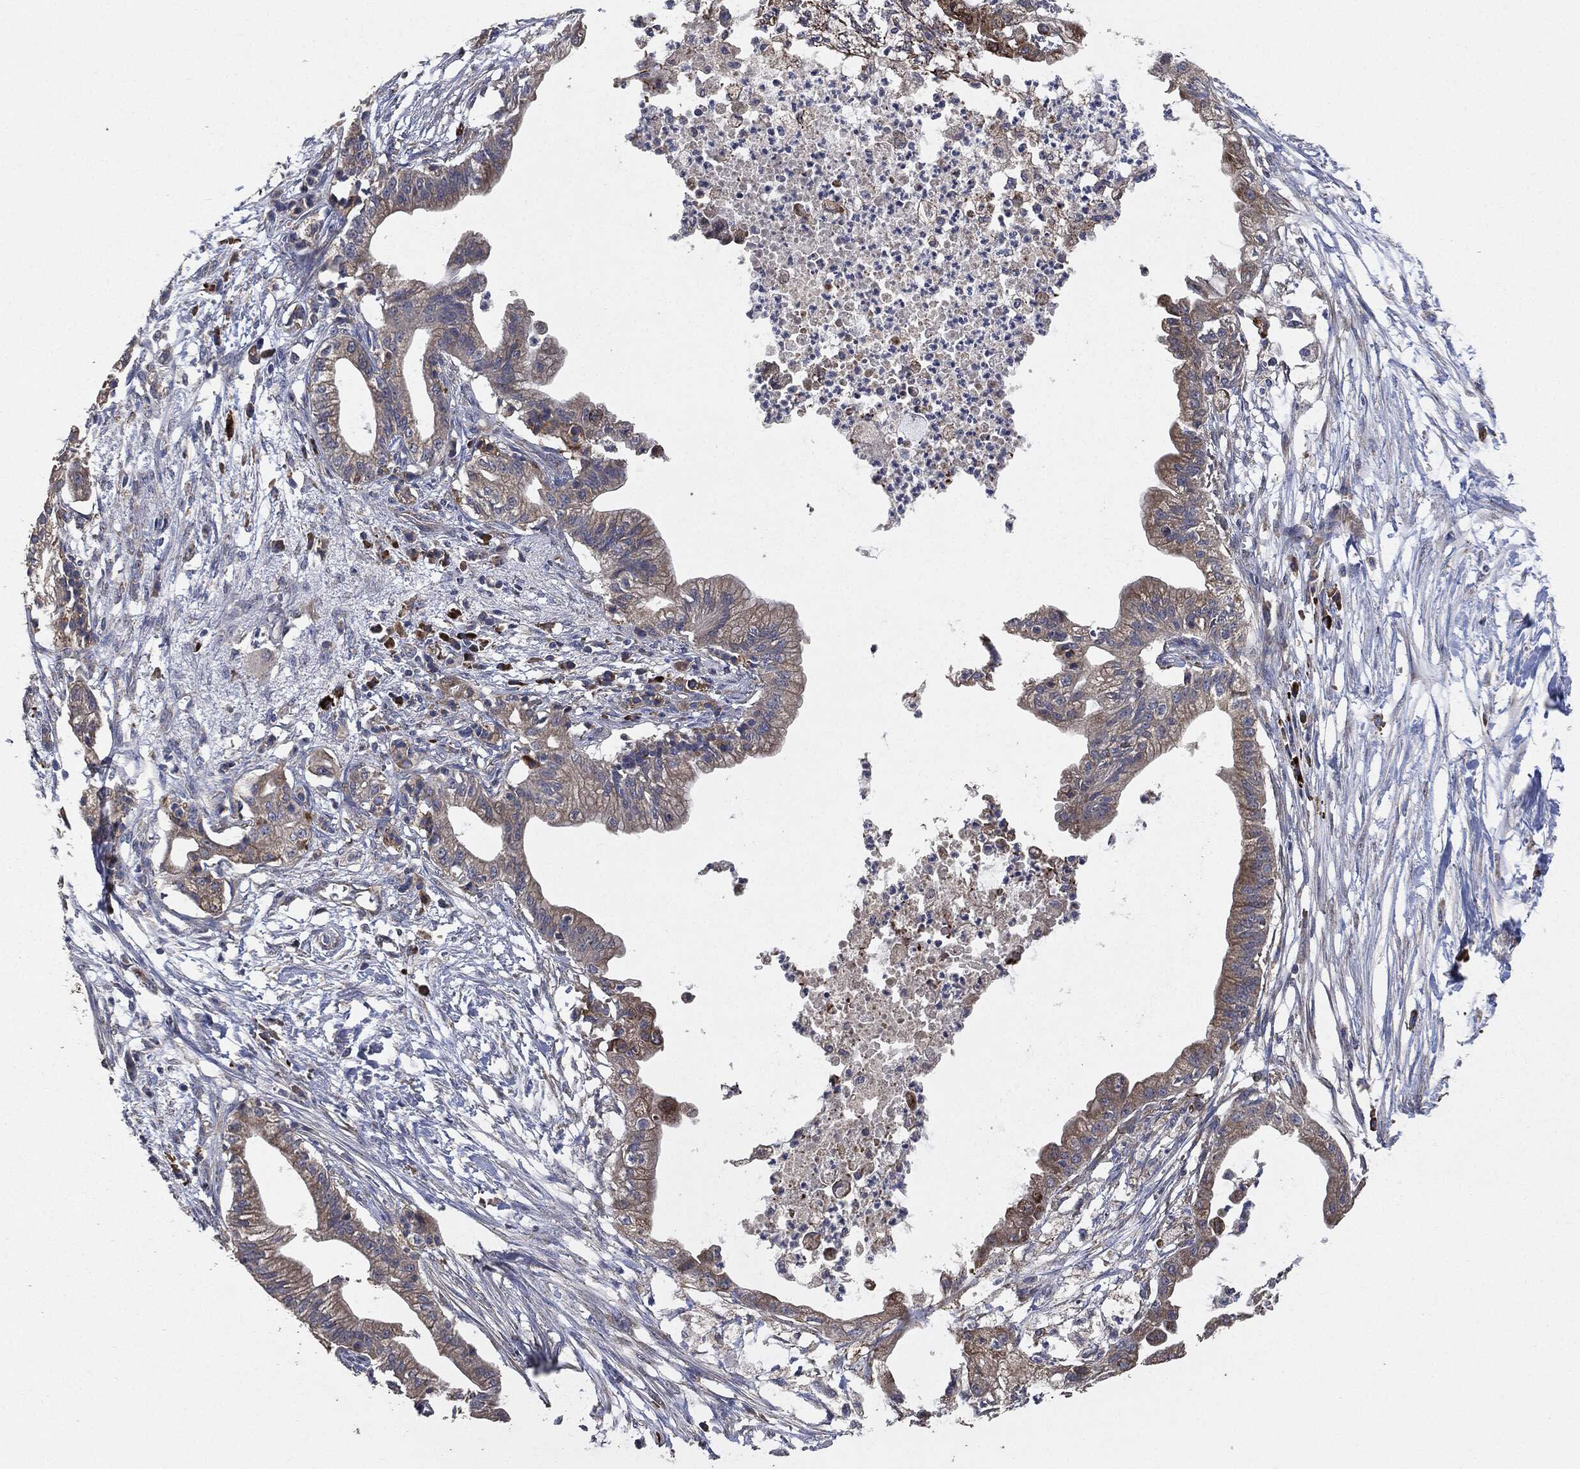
{"staining": {"intensity": "weak", "quantity": "25%-75%", "location": "cytoplasmic/membranous"}, "tissue": "pancreatic cancer", "cell_type": "Tumor cells", "image_type": "cancer", "snomed": [{"axis": "morphology", "description": "Normal tissue, NOS"}, {"axis": "morphology", "description": "Adenocarcinoma, NOS"}, {"axis": "topography", "description": "Pancreas"}], "caption": "Human pancreatic cancer stained for a protein (brown) reveals weak cytoplasmic/membranous positive expression in approximately 25%-75% of tumor cells.", "gene": "STK3", "patient": {"sex": "female", "age": 58}}